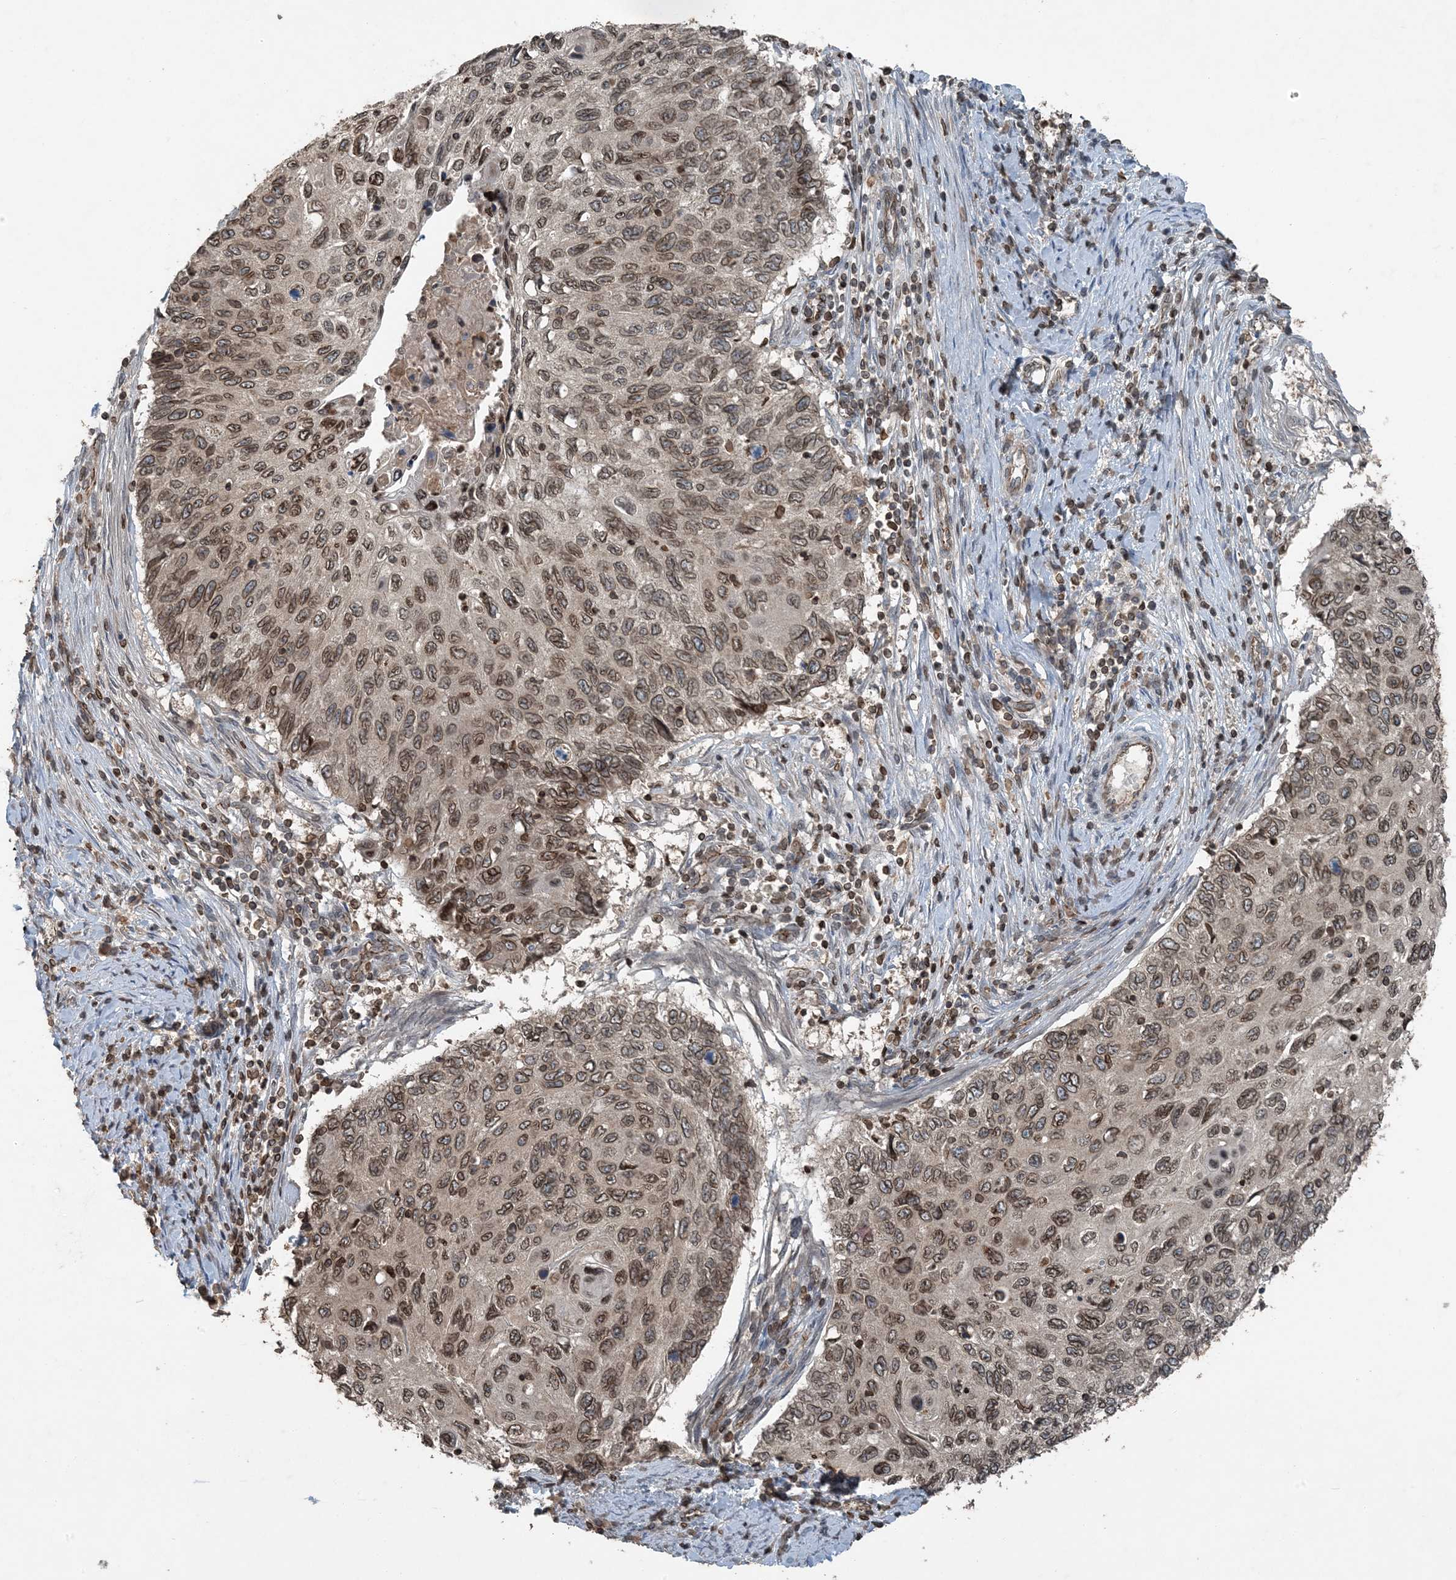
{"staining": {"intensity": "moderate", "quantity": ">75%", "location": "cytoplasmic/membranous,nuclear"}, "tissue": "cervical cancer", "cell_type": "Tumor cells", "image_type": "cancer", "snomed": [{"axis": "morphology", "description": "Squamous cell carcinoma, NOS"}, {"axis": "topography", "description": "Cervix"}], "caption": "Immunohistochemical staining of human cervical cancer demonstrates medium levels of moderate cytoplasmic/membranous and nuclear protein staining in approximately >75% of tumor cells.", "gene": "ZFAND2B", "patient": {"sex": "female", "age": 70}}